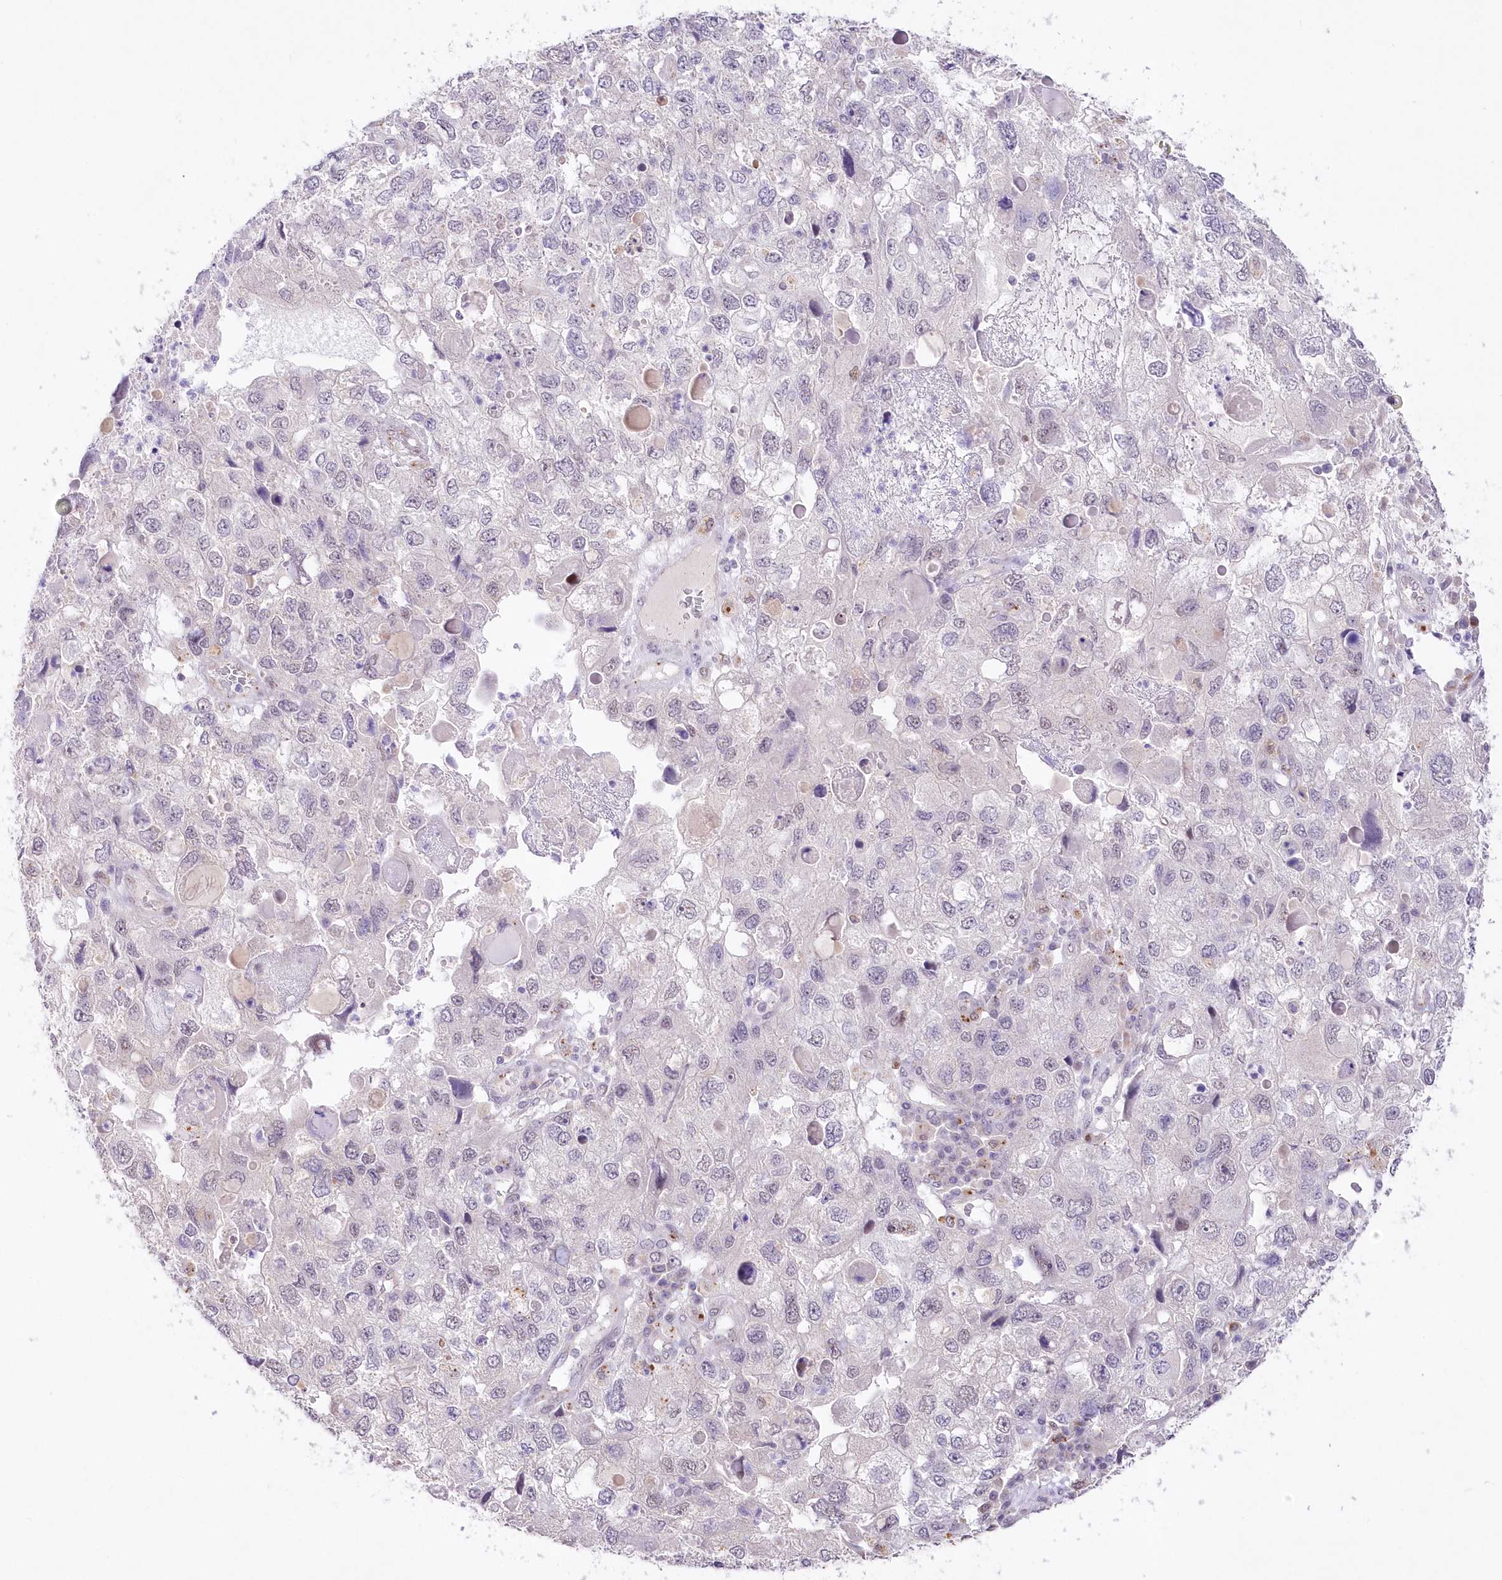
{"staining": {"intensity": "negative", "quantity": "none", "location": "none"}, "tissue": "endometrial cancer", "cell_type": "Tumor cells", "image_type": "cancer", "snomed": [{"axis": "morphology", "description": "Adenocarcinoma, NOS"}, {"axis": "topography", "description": "Endometrium"}], "caption": "Micrograph shows no protein staining in tumor cells of endometrial cancer (adenocarcinoma) tissue.", "gene": "RBM27", "patient": {"sex": "female", "age": 49}}